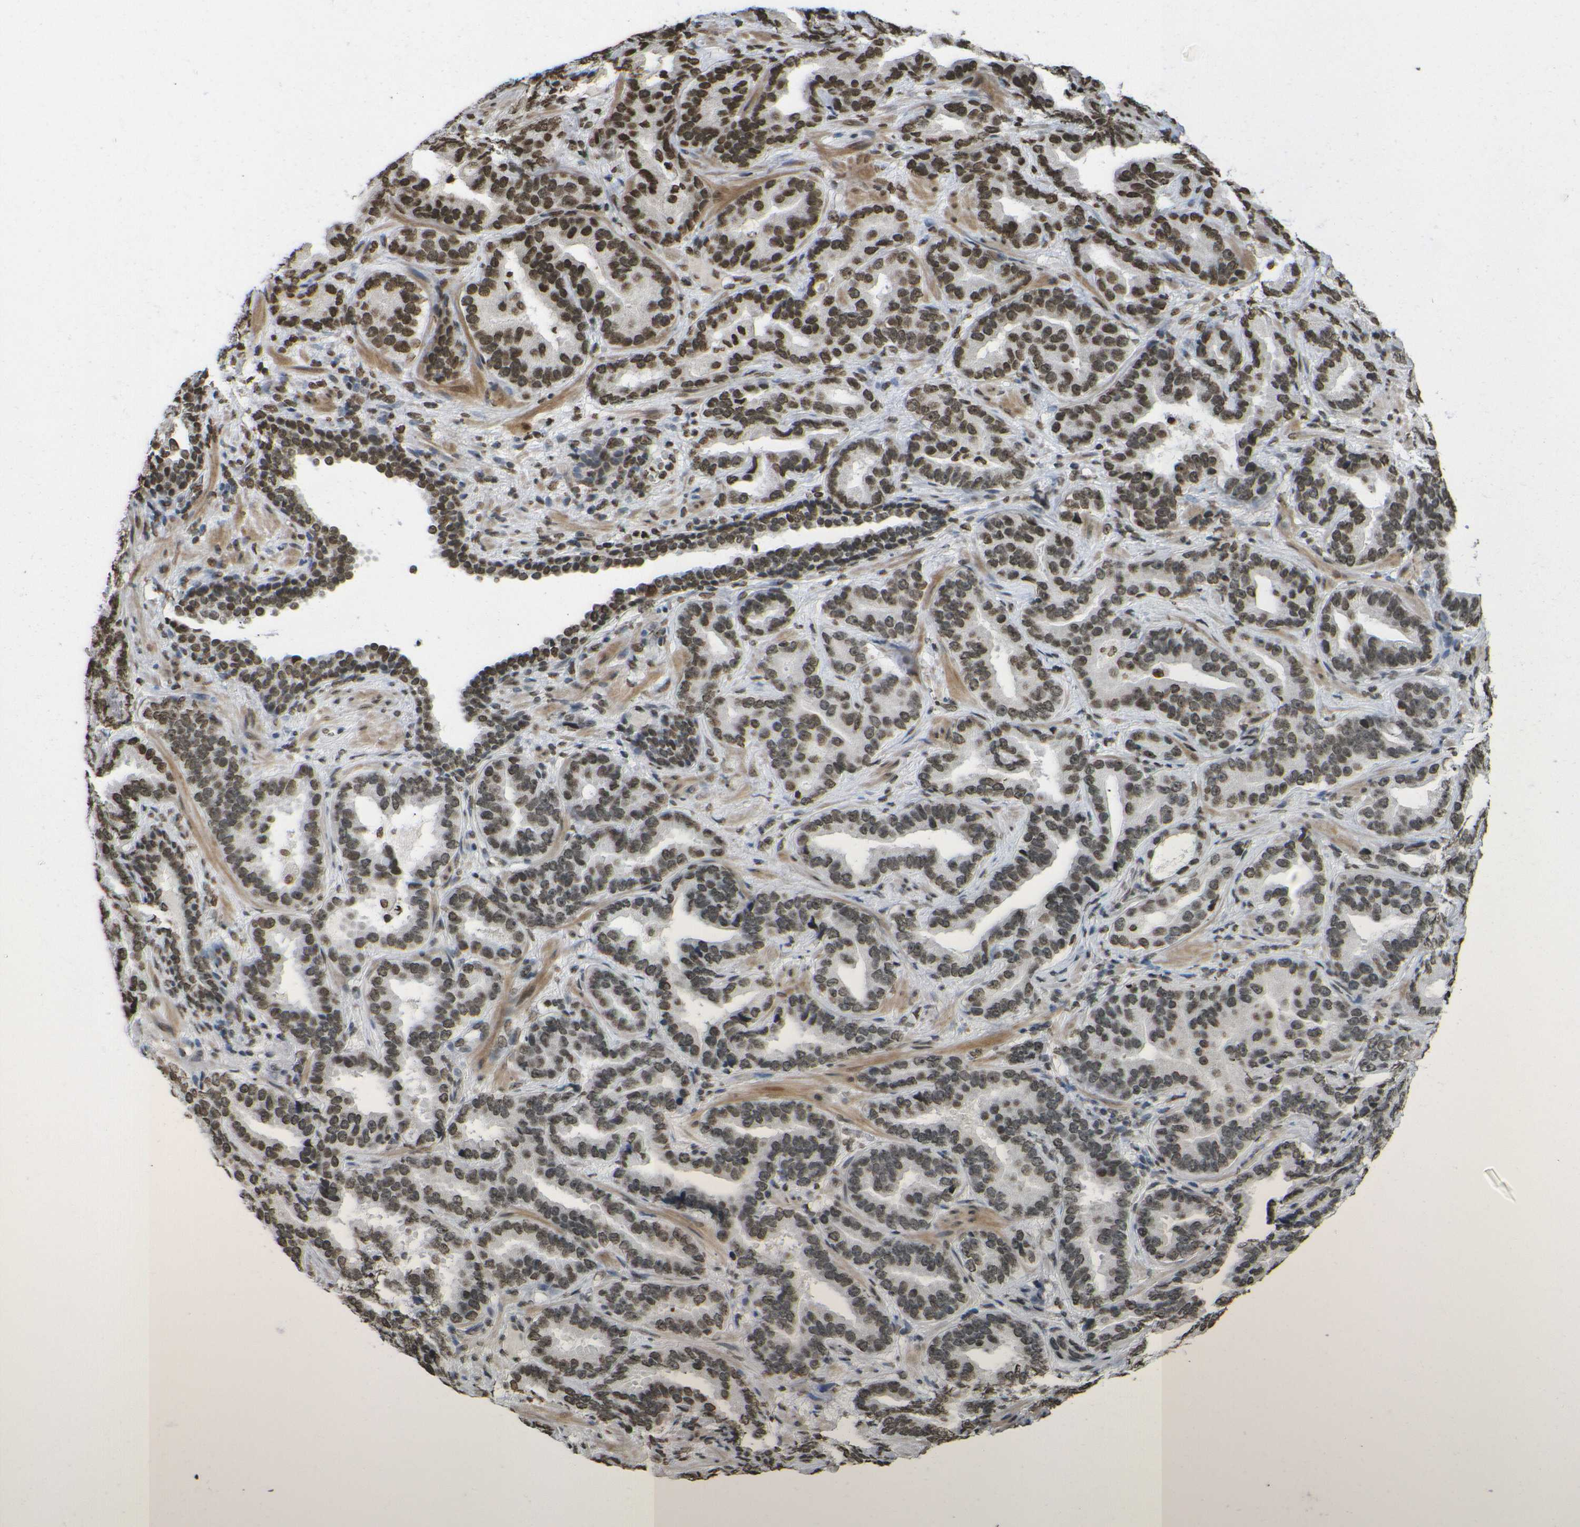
{"staining": {"intensity": "strong", "quantity": ">75%", "location": "nuclear"}, "tissue": "prostate cancer", "cell_type": "Tumor cells", "image_type": "cancer", "snomed": [{"axis": "morphology", "description": "Adenocarcinoma, Low grade"}, {"axis": "topography", "description": "Prostate"}], "caption": "A high-resolution micrograph shows IHC staining of prostate cancer, which shows strong nuclear positivity in approximately >75% of tumor cells.", "gene": "H4C16", "patient": {"sex": "male", "age": 59}}